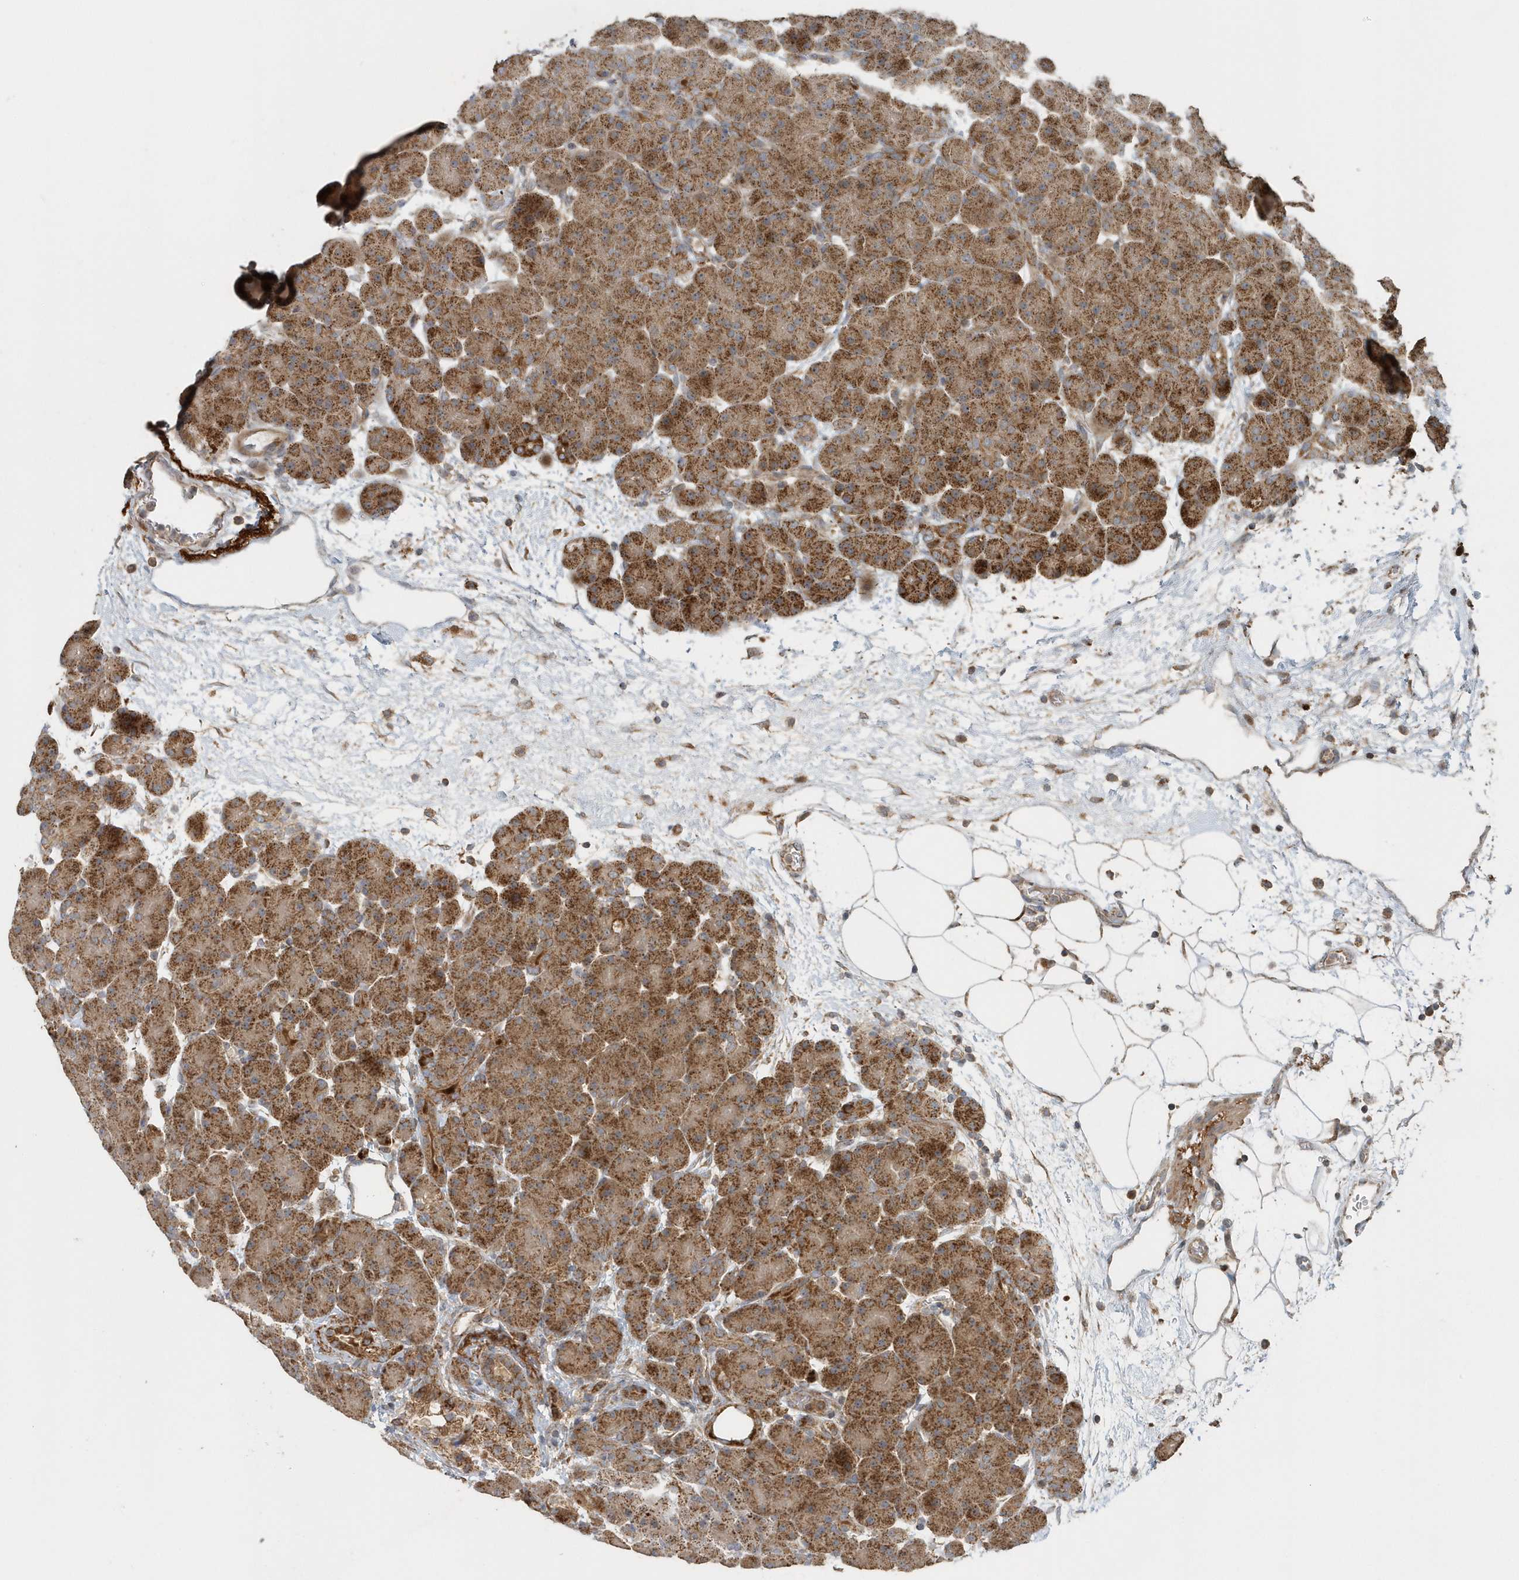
{"staining": {"intensity": "strong", "quantity": ">75%", "location": "cytoplasmic/membranous"}, "tissue": "pancreas", "cell_type": "Exocrine glandular cells", "image_type": "normal", "snomed": [{"axis": "morphology", "description": "Normal tissue, NOS"}, {"axis": "topography", "description": "Pancreas"}], "caption": "This image reveals immunohistochemistry staining of normal pancreas, with high strong cytoplasmic/membranous staining in about >75% of exocrine glandular cells.", "gene": "MMUT", "patient": {"sex": "male", "age": 66}}